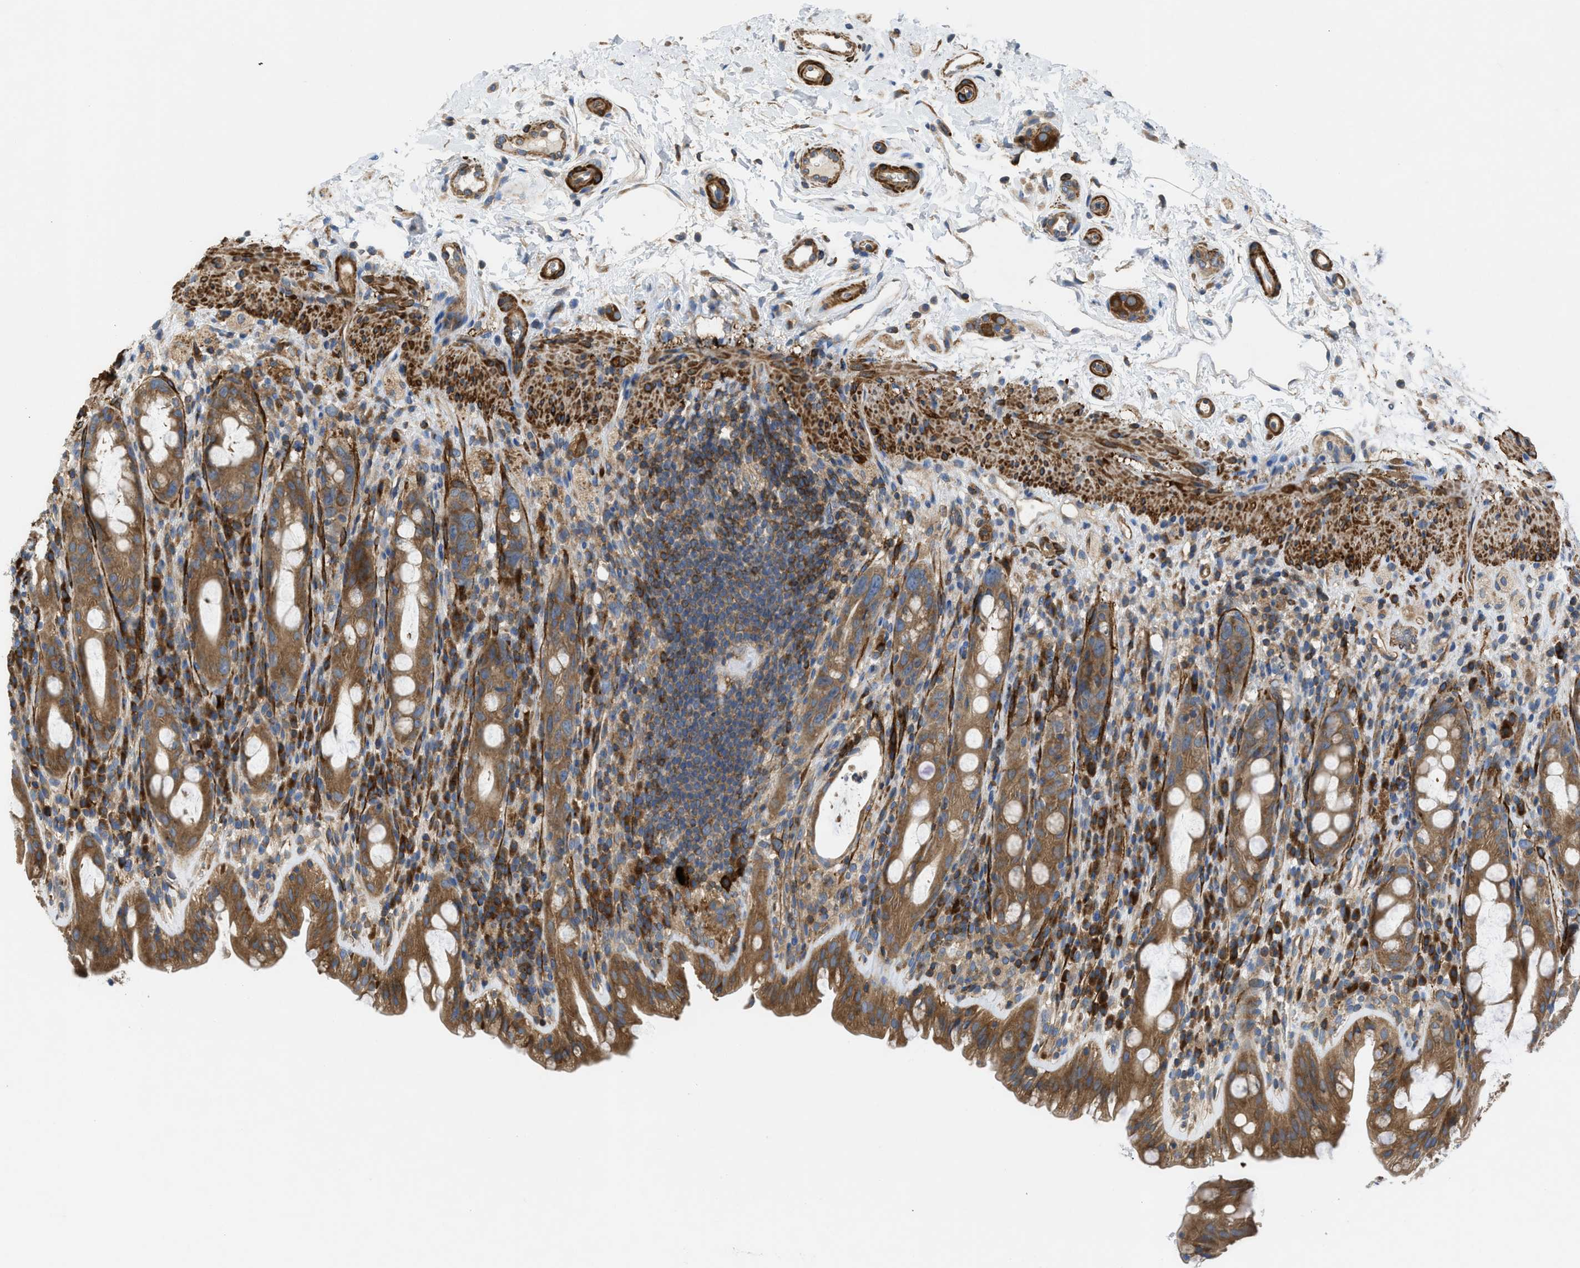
{"staining": {"intensity": "moderate", "quantity": ">75%", "location": "cytoplasmic/membranous"}, "tissue": "rectum", "cell_type": "Glandular cells", "image_type": "normal", "snomed": [{"axis": "morphology", "description": "Normal tissue, NOS"}, {"axis": "topography", "description": "Rectum"}], "caption": "Immunohistochemistry image of normal rectum: rectum stained using immunohistochemistry displays medium levels of moderate protein expression localized specifically in the cytoplasmic/membranous of glandular cells, appearing as a cytoplasmic/membranous brown color.", "gene": "CHKB", "patient": {"sex": "male", "age": 44}}